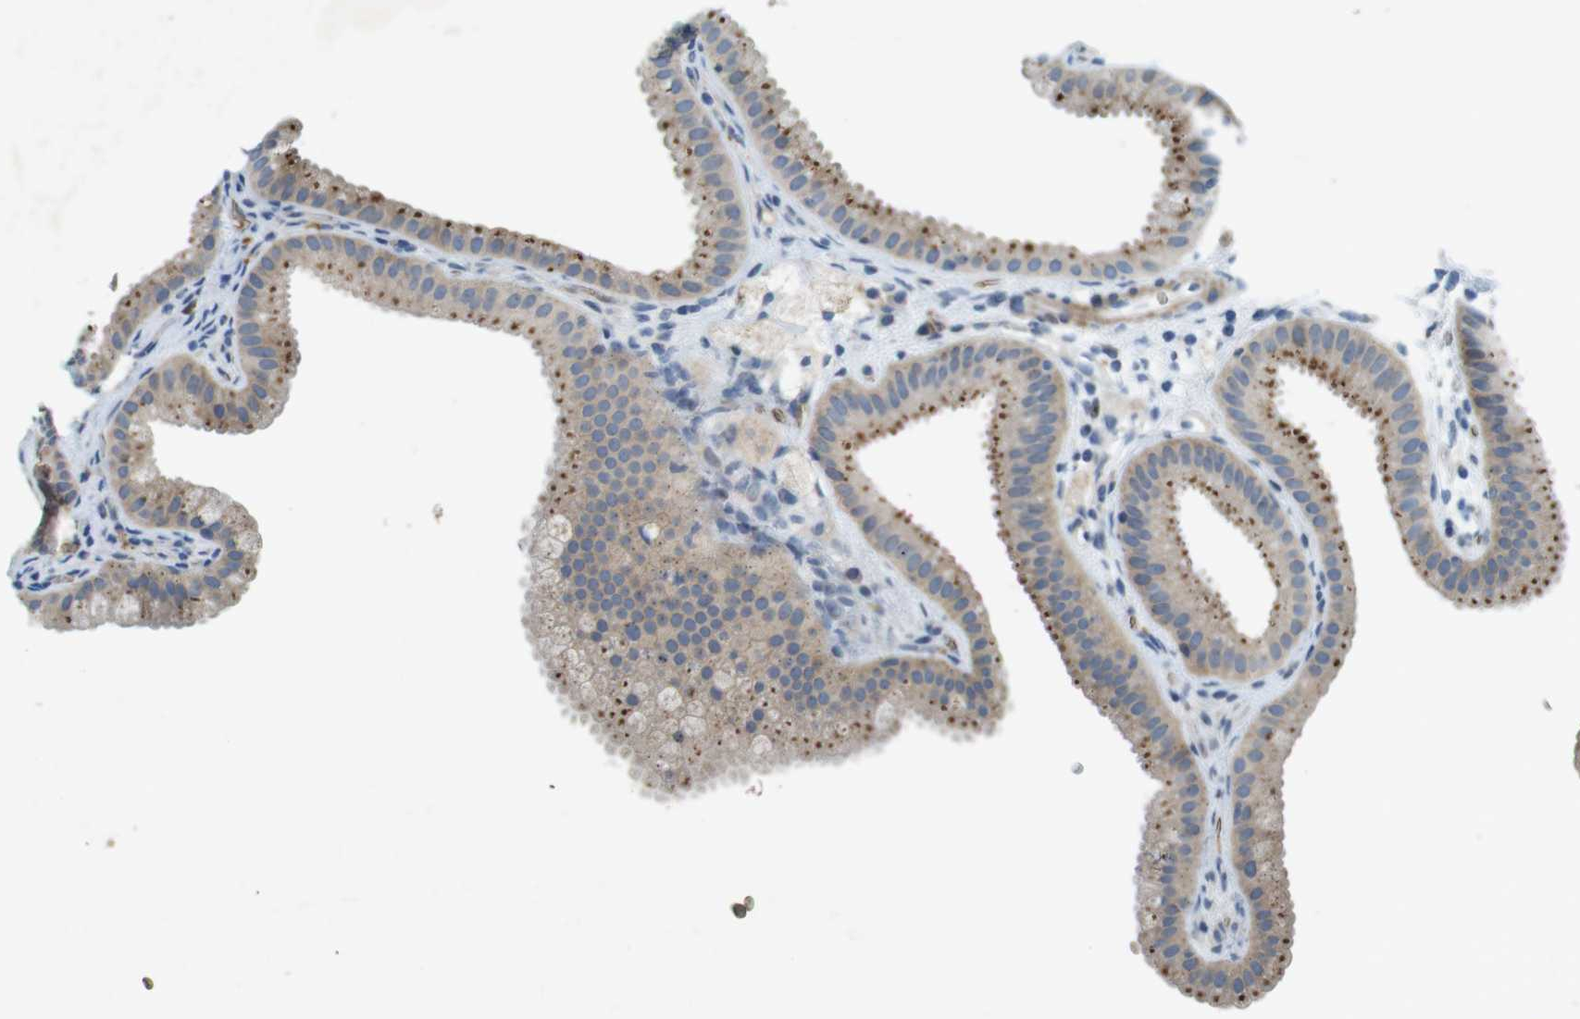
{"staining": {"intensity": "weak", "quantity": ">75%", "location": "cytoplasmic/membranous"}, "tissue": "gallbladder", "cell_type": "Glandular cells", "image_type": "normal", "snomed": [{"axis": "morphology", "description": "Normal tissue, NOS"}, {"axis": "topography", "description": "Gallbladder"}], "caption": "This is a photomicrograph of immunohistochemistry staining of unremarkable gallbladder, which shows weak staining in the cytoplasmic/membranous of glandular cells.", "gene": "TYW1", "patient": {"sex": "female", "age": 64}}